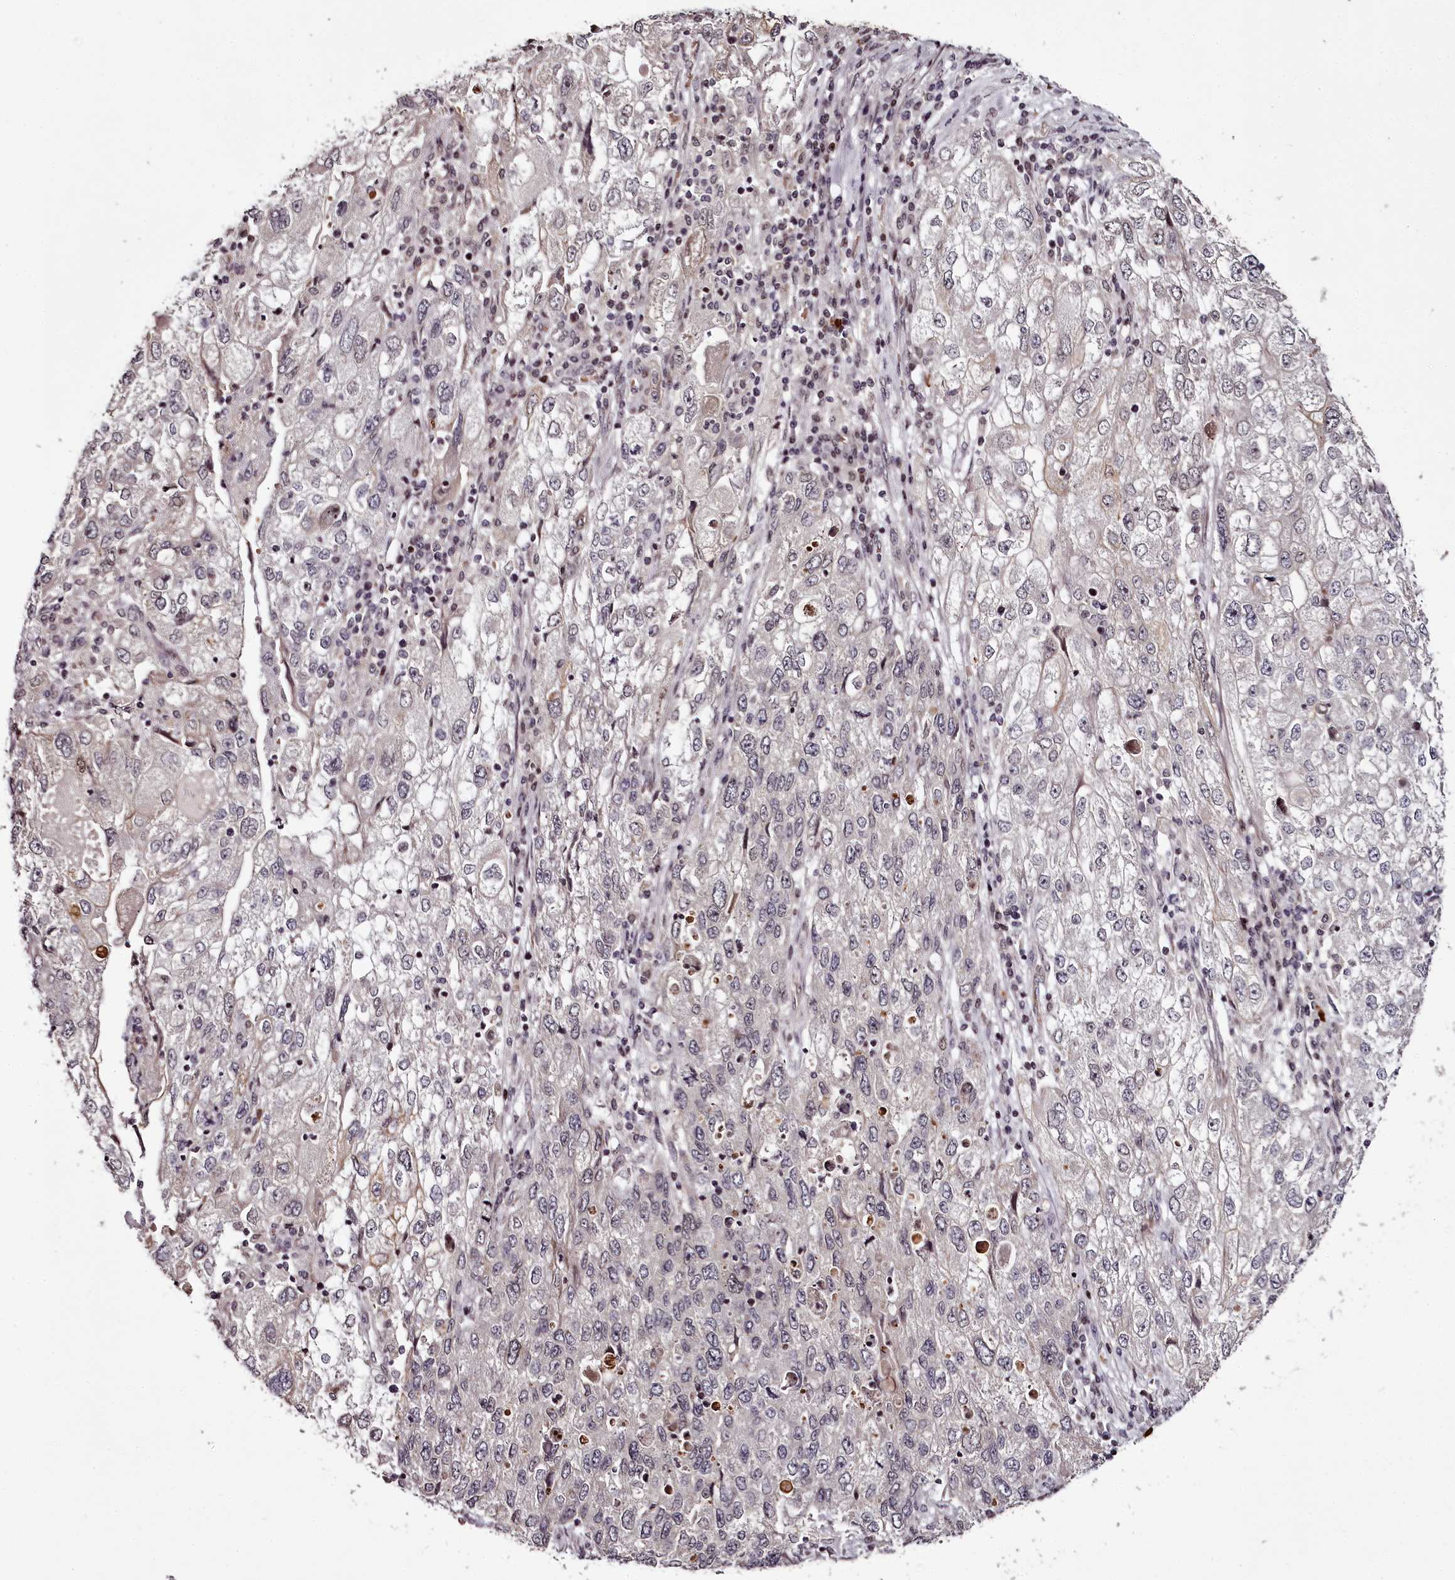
{"staining": {"intensity": "weak", "quantity": "<25%", "location": "cytoplasmic/membranous,nuclear"}, "tissue": "endometrial cancer", "cell_type": "Tumor cells", "image_type": "cancer", "snomed": [{"axis": "morphology", "description": "Adenocarcinoma, NOS"}, {"axis": "topography", "description": "Endometrium"}], "caption": "Tumor cells show no significant protein staining in endometrial adenocarcinoma. (IHC, brightfield microscopy, high magnification).", "gene": "THYN1", "patient": {"sex": "female", "age": 49}}